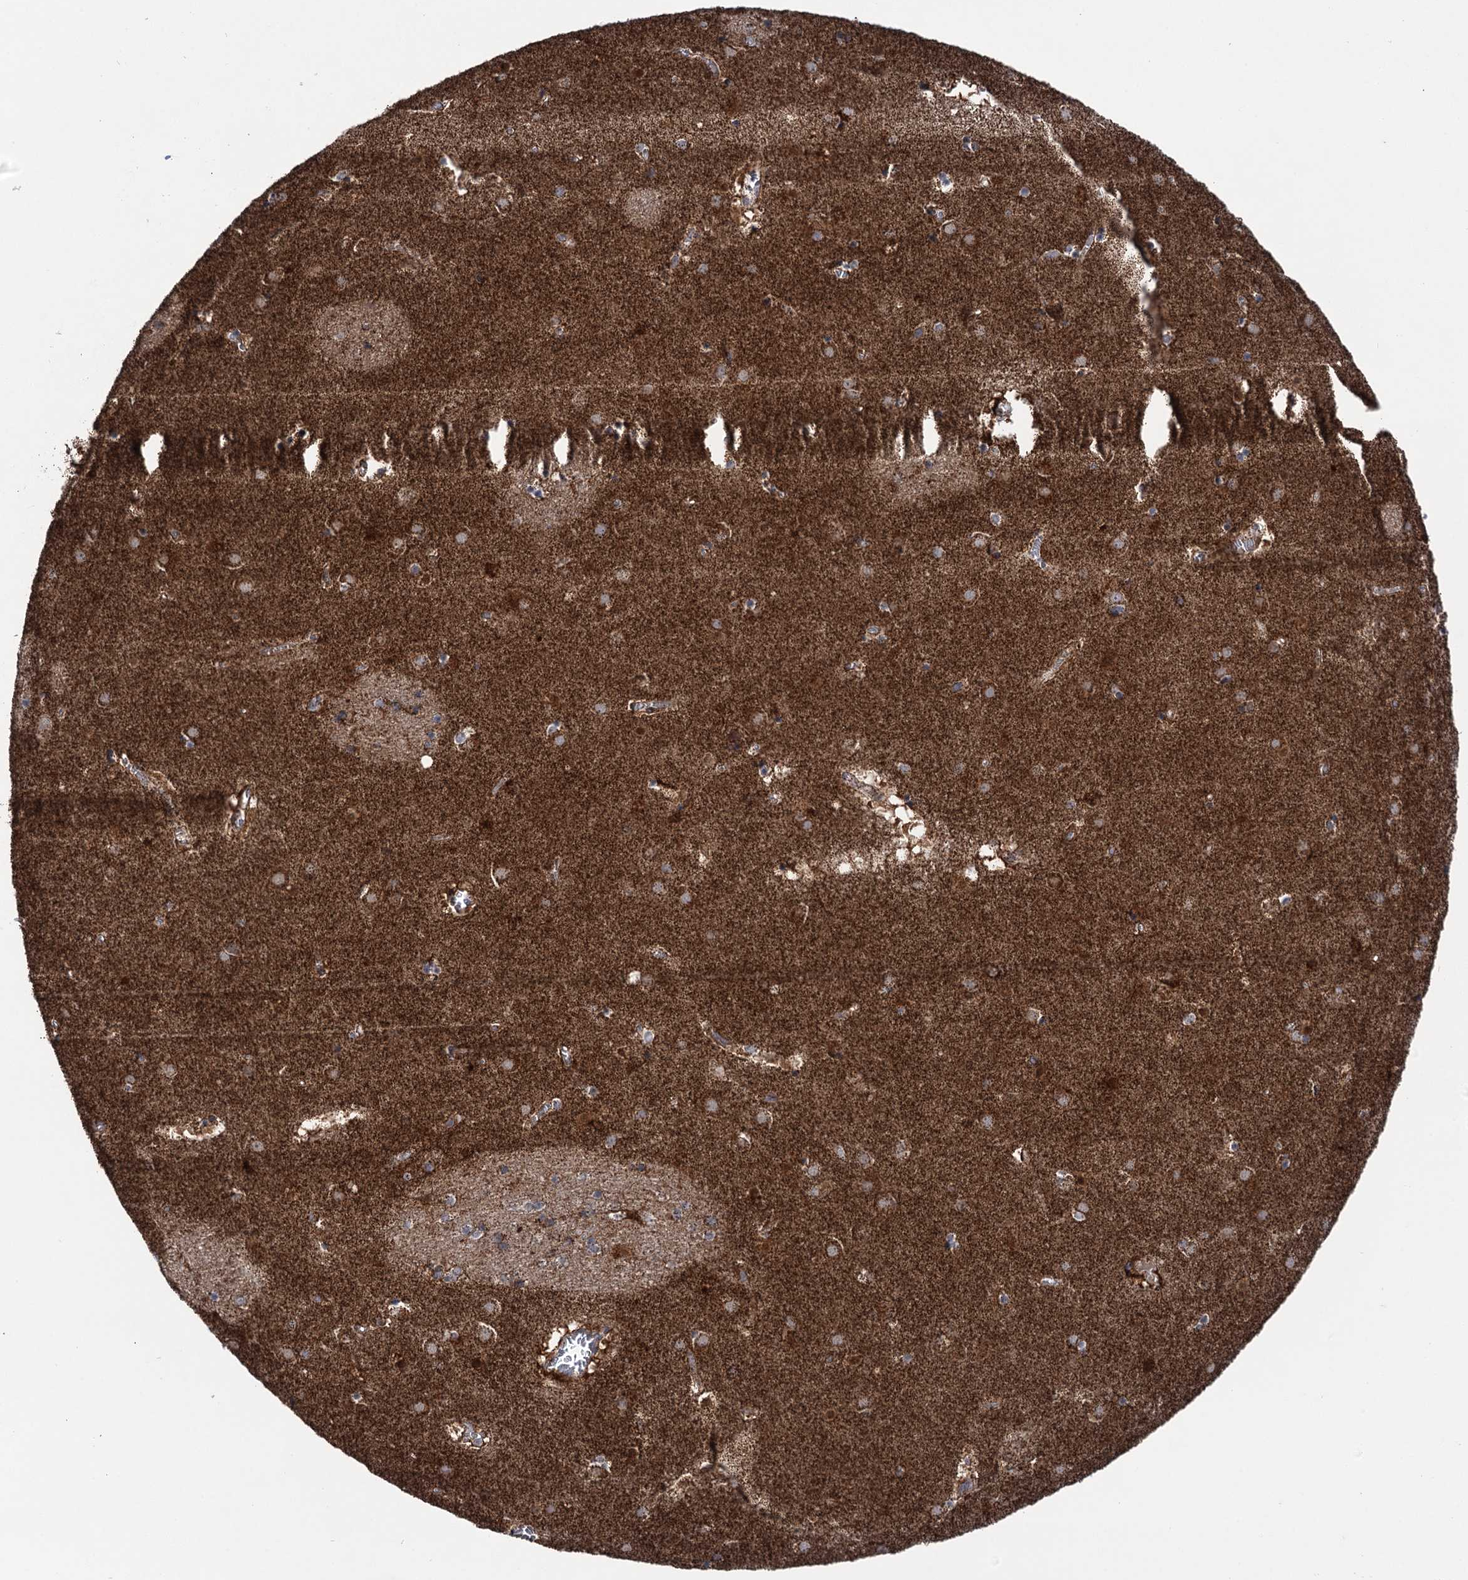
{"staining": {"intensity": "moderate", "quantity": "<25%", "location": "cytoplasmic/membranous"}, "tissue": "caudate", "cell_type": "Glial cells", "image_type": "normal", "snomed": [{"axis": "morphology", "description": "Normal tissue, NOS"}, {"axis": "topography", "description": "Lateral ventricle wall"}], "caption": "Benign caudate was stained to show a protein in brown. There is low levels of moderate cytoplasmic/membranous positivity in approximately <25% of glial cells.", "gene": "SUCLA2", "patient": {"sex": "male", "age": 70}}